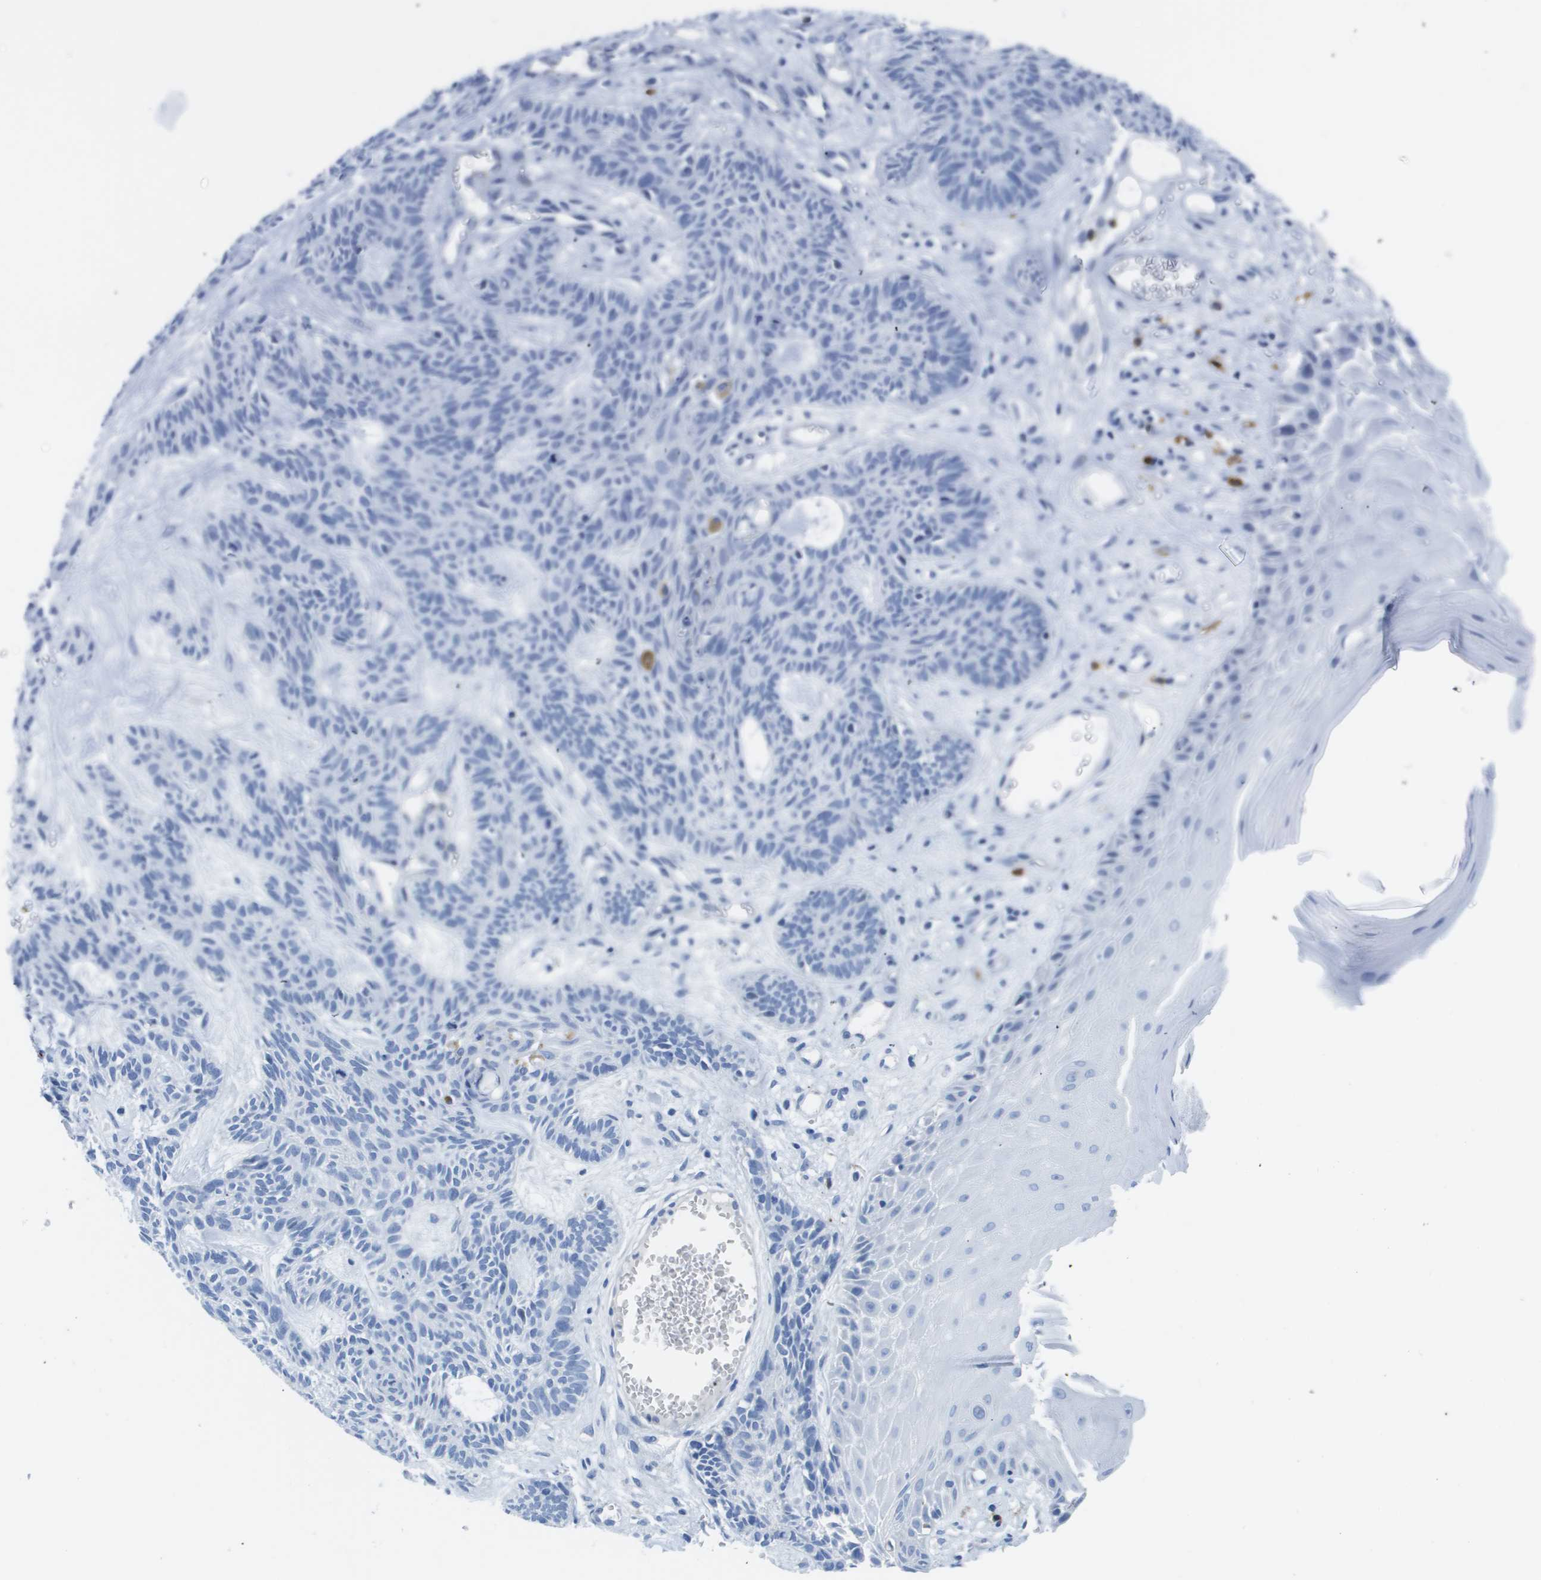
{"staining": {"intensity": "negative", "quantity": "none", "location": "none"}, "tissue": "skin cancer", "cell_type": "Tumor cells", "image_type": "cancer", "snomed": [{"axis": "morphology", "description": "Basal cell carcinoma"}, {"axis": "topography", "description": "Skin"}], "caption": "An immunohistochemistry (IHC) histopathology image of skin cancer (basal cell carcinoma) is shown. There is no staining in tumor cells of skin cancer (basal cell carcinoma).", "gene": "MS4A1", "patient": {"sex": "male", "age": 67}}